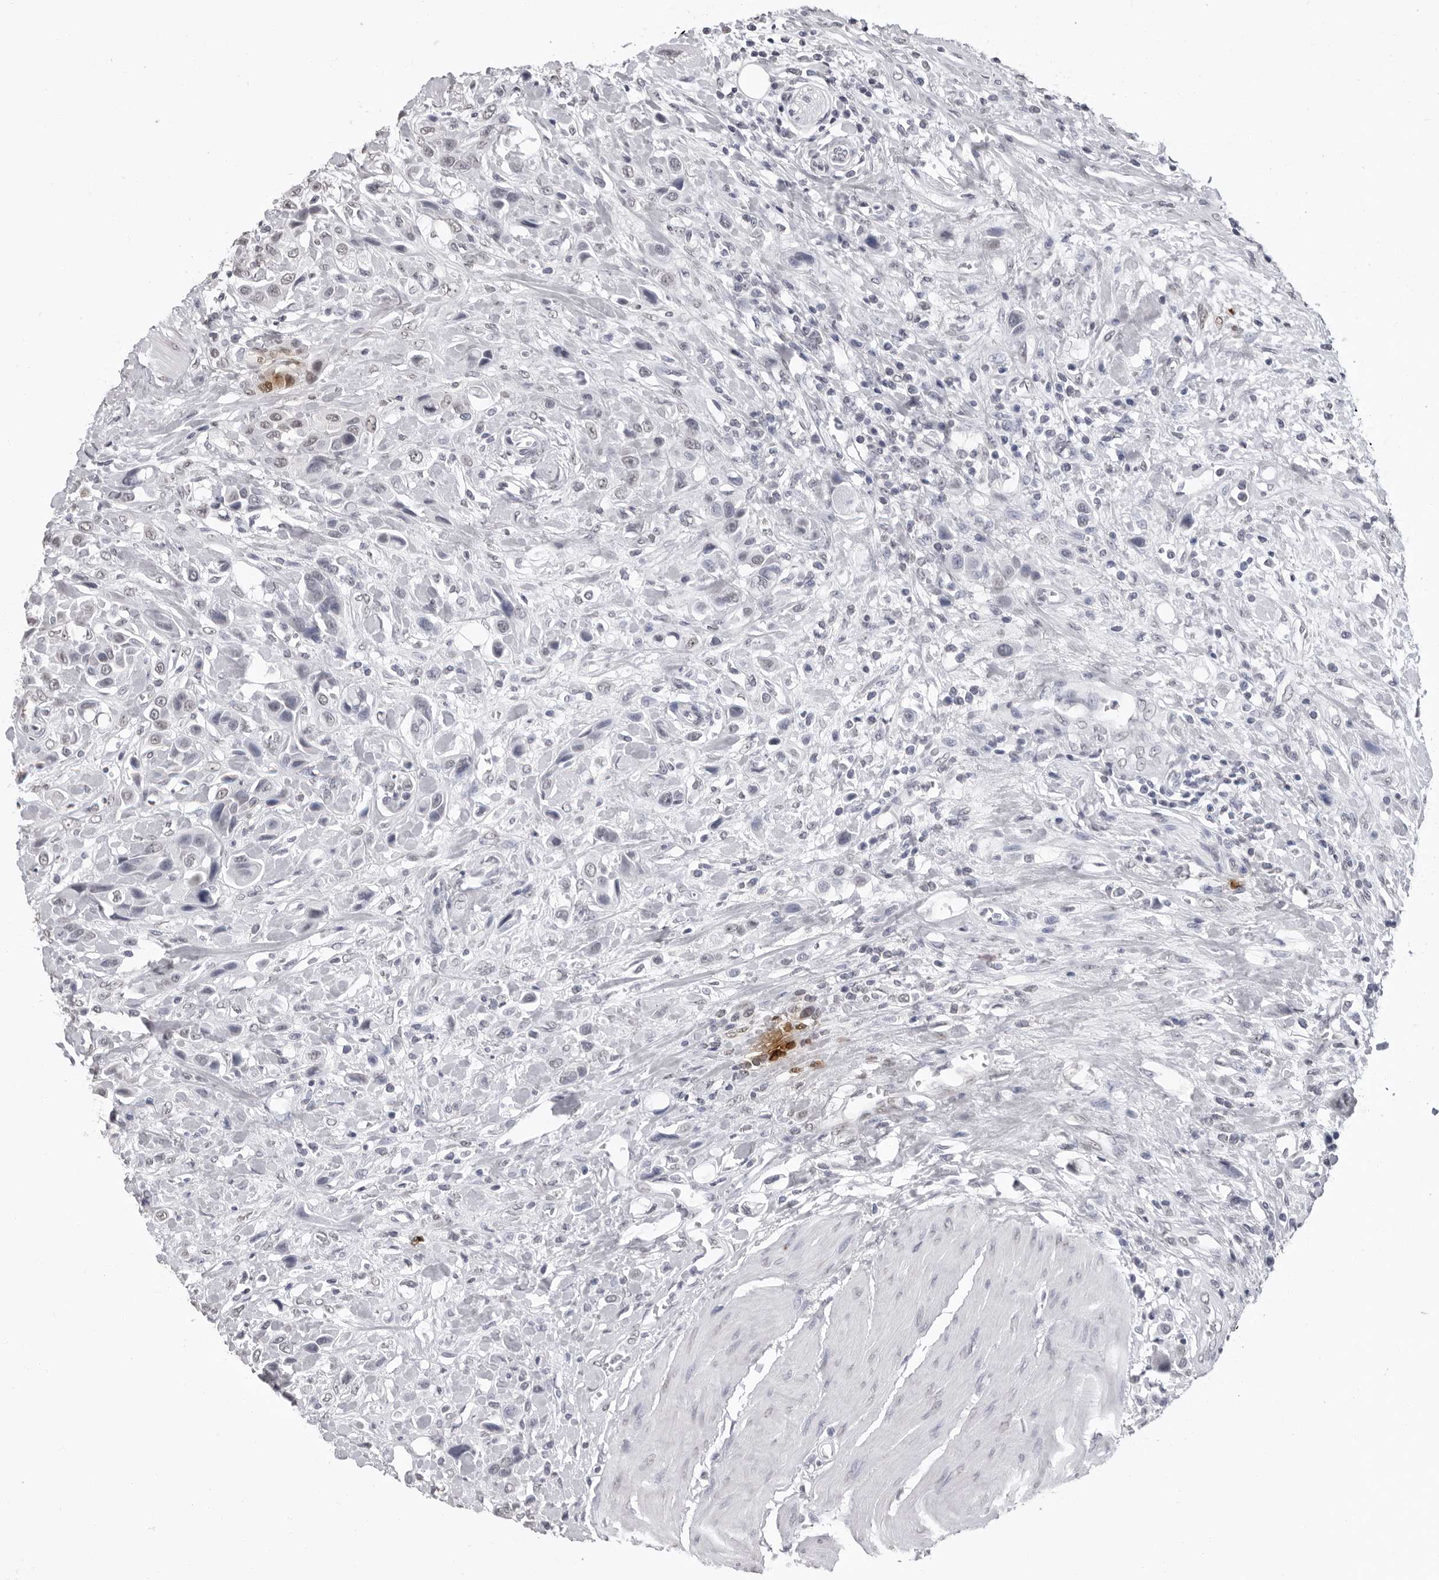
{"staining": {"intensity": "negative", "quantity": "none", "location": "none"}, "tissue": "urothelial cancer", "cell_type": "Tumor cells", "image_type": "cancer", "snomed": [{"axis": "morphology", "description": "Urothelial carcinoma, High grade"}, {"axis": "topography", "description": "Urinary bladder"}], "caption": "DAB immunohistochemical staining of urothelial carcinoma (high-grade) displays no significant positivity in tumor cells.", "gene": "HEPACAM", "patient": {"sex": "male", "age": 50}}